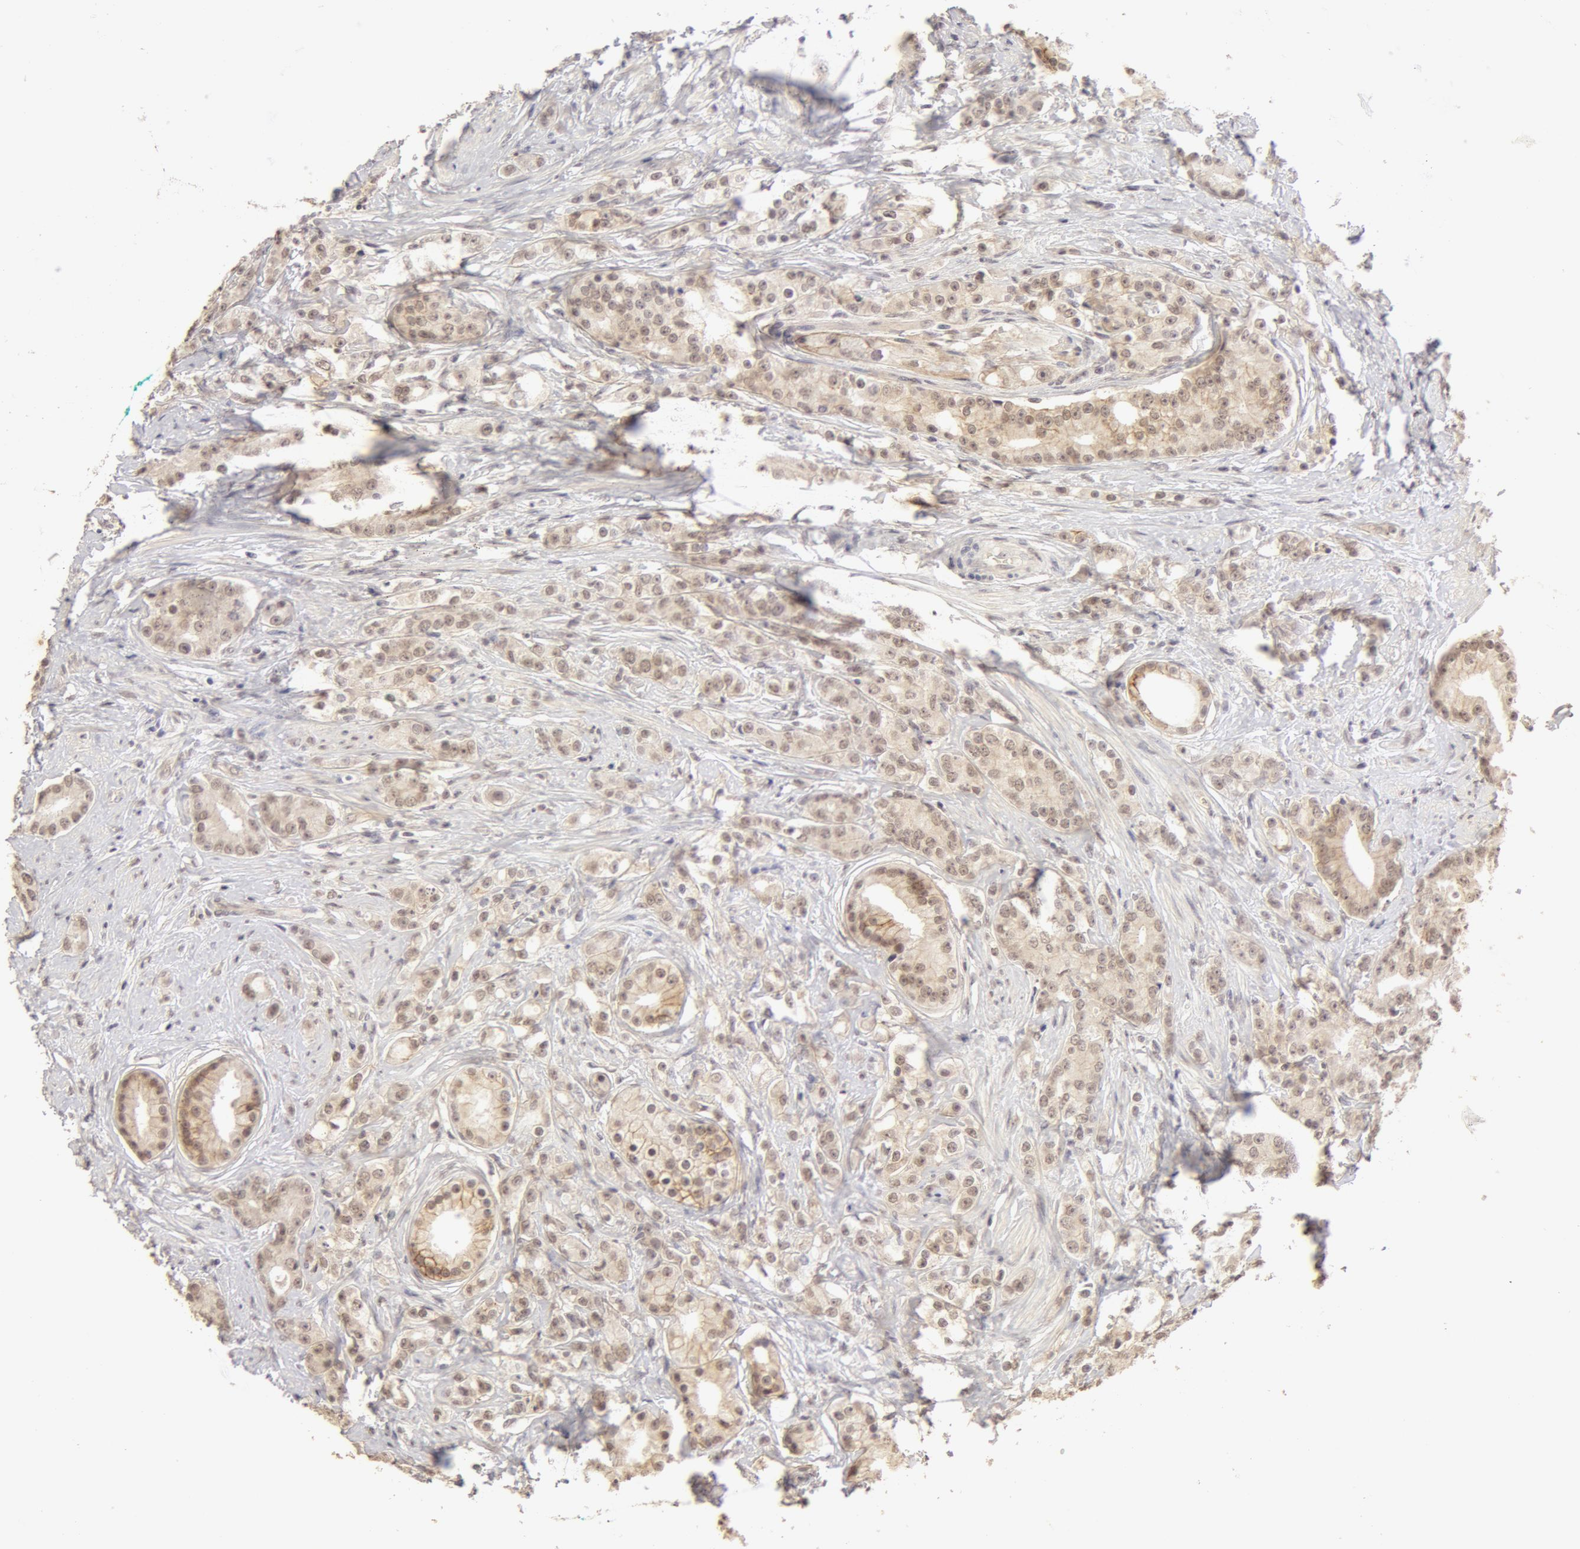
{"staining": {"intensity": "moderate", "quantity": ">75%", "location": "cytoplasmic/membranous"}, "tissue": "prostate cancer", "cell_type": "Tumor cells", "image_type": "cancer", "snomed": [{"axis": "morphology", "description": "Adenocarcinoma, Medium grade"}, {"axis": "topography", "description": "Prostate"}], "caption": "Protein analysis of prostate cancer (adenocarcinoma (medium-grade)) tissue displays moderate cytoplasmic/membranous positivity in approximately >75% of tumor cells. (DAB (3,3'-diaminobenzidine) IHC with brightfield microscopy, high magnification).", "gene": "ADAM10", "patient": {"sex": "male", "age": 59}}